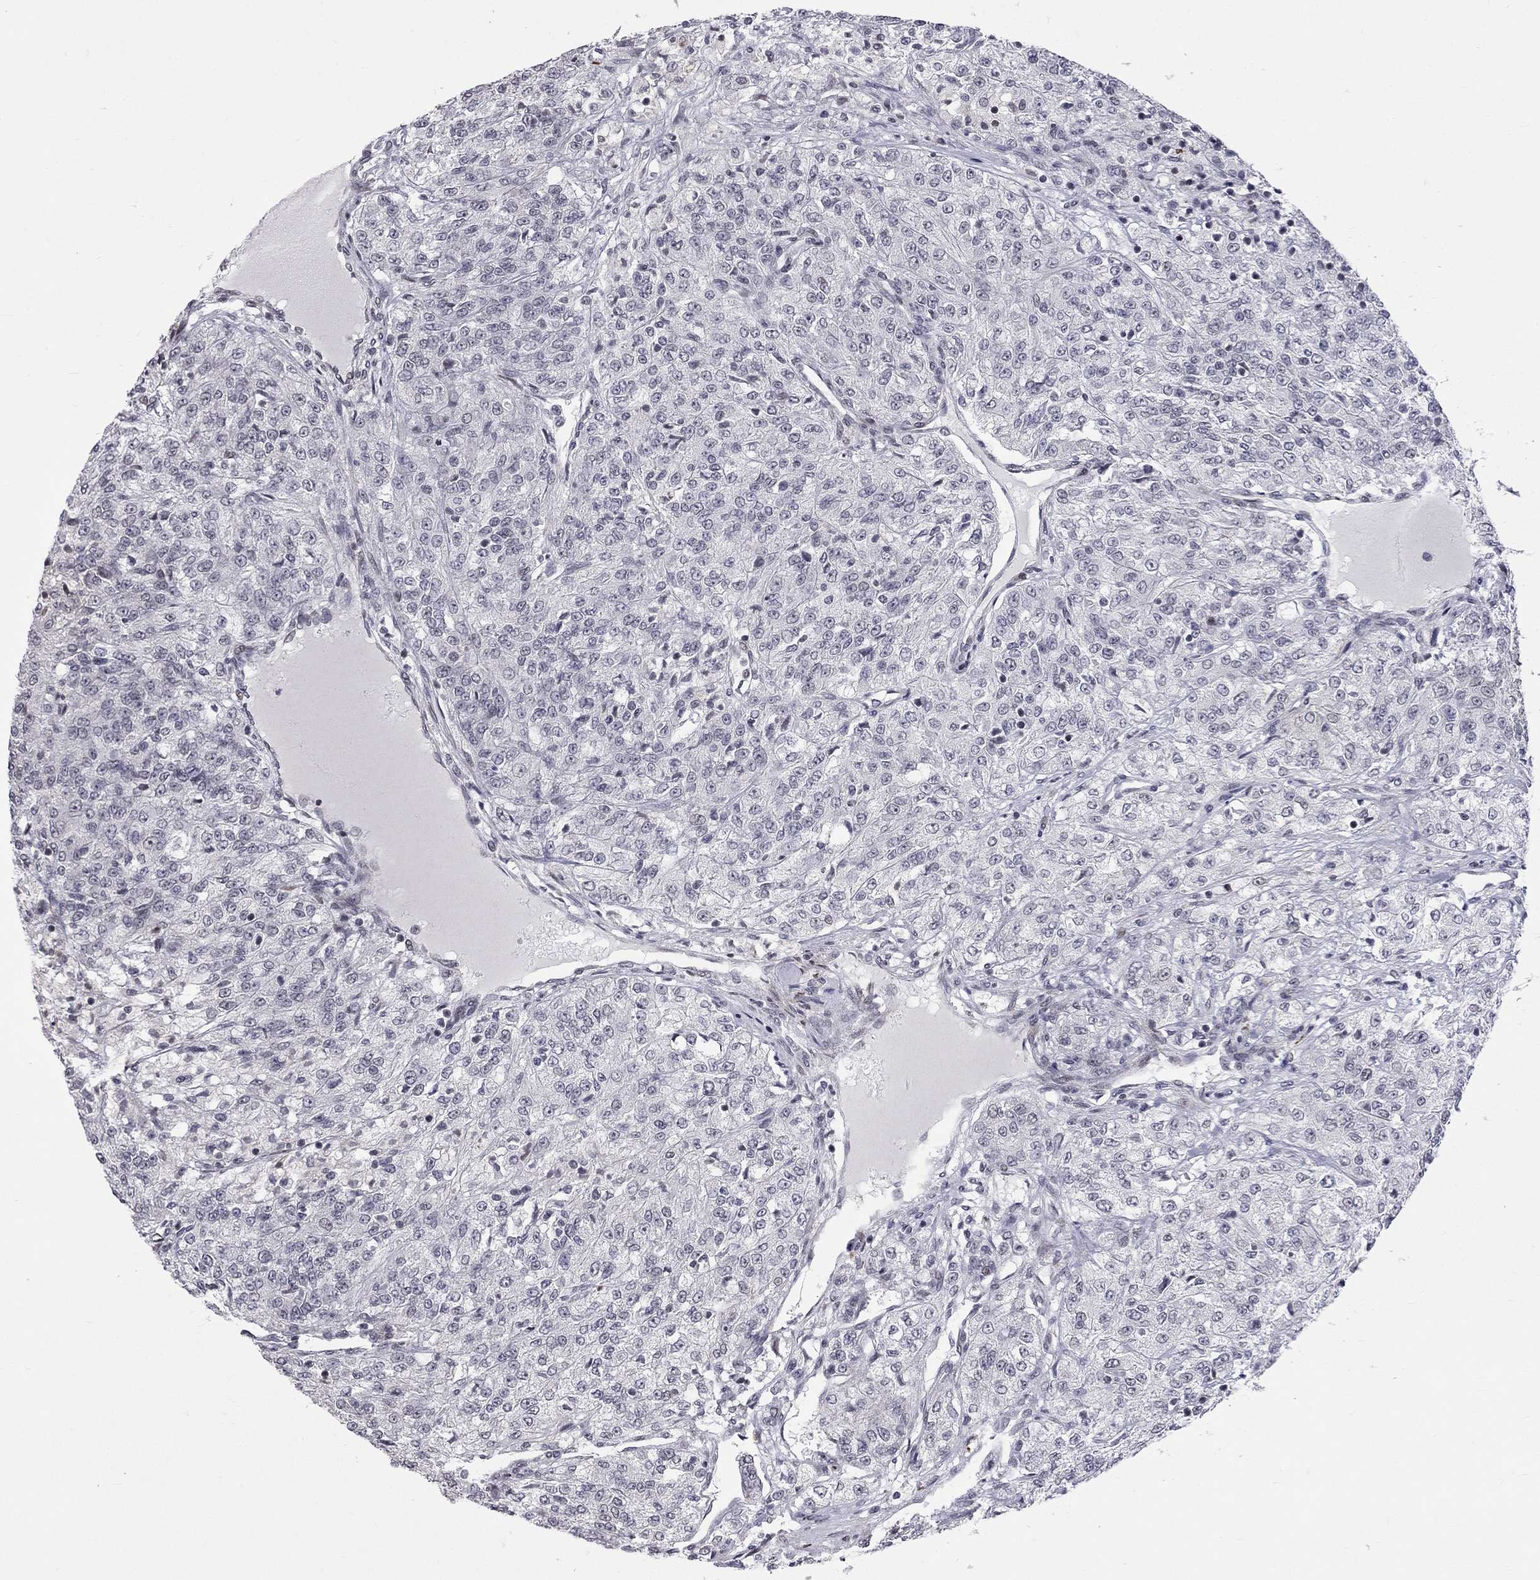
{"staining": {"intensity": "negative", "quantity": "none", "location": "none"}, "tissue": "renal cancer", "cell_type": "Tumor cells", "image_type": "cancer", "snomed": [{"axis": "morphology", "description": "Adenocarcinoma, NOS"}, {"axis": "topography", "description": "Kidney"}], "caption": "The micrograph exhibits no staining of tumor cells in renal adenocarcinoma. (Brightfield microscopy of DAB (3,3'-diaminobenzidine) IHC at high magnification).", "gene": "MTNR1B", "patient": {"sex": "female", "age": 63}}